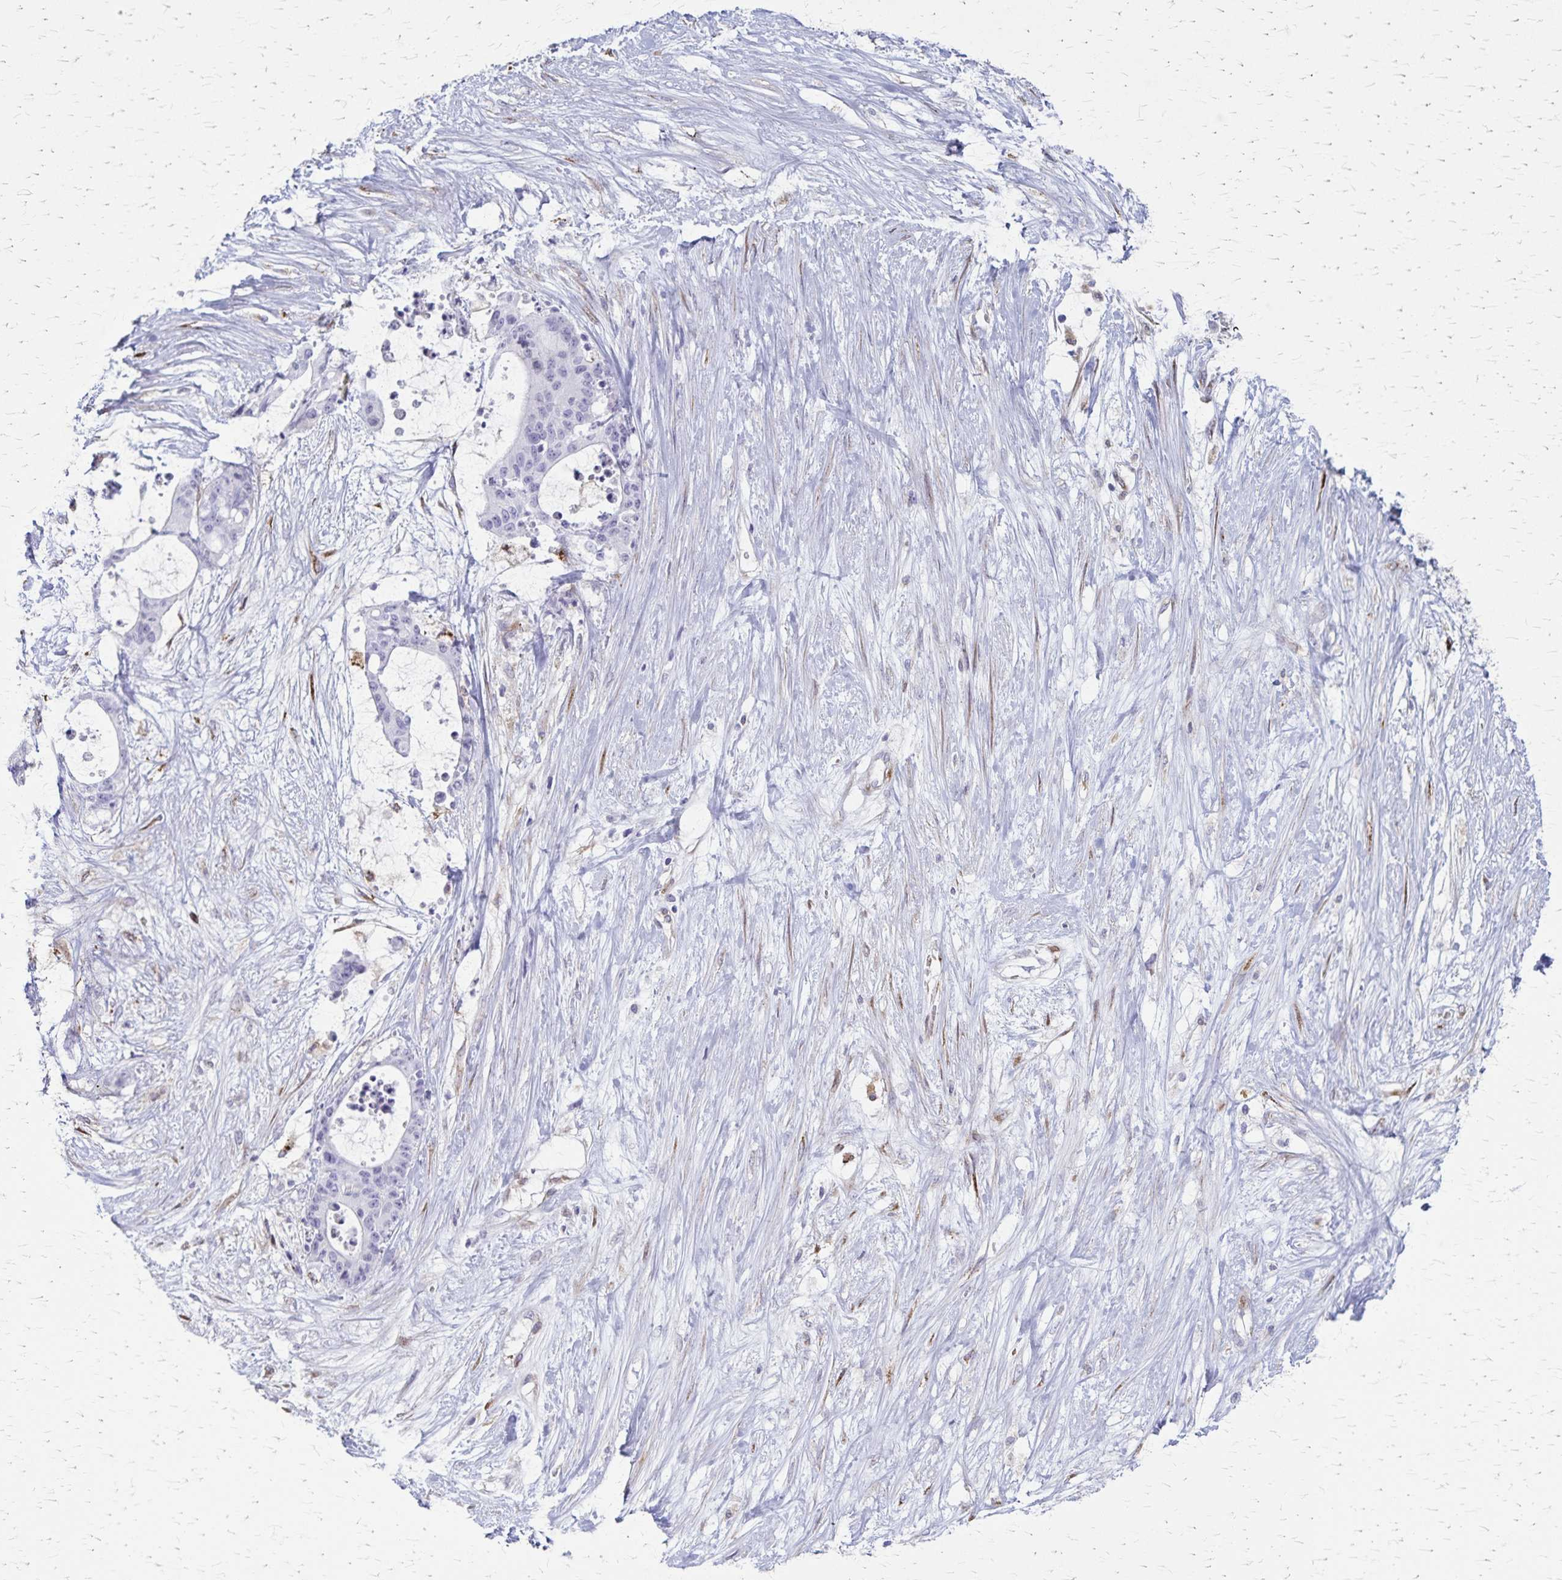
{"staining": {"intensity": "negative", "quantity": "none", "location": "none"}, "tissue": "liver cancer", "cell_type": "Tumor cells", "image_type": "cancer", "snomed": [{"axis": "morphology", "description": "Normal tissue, NOS"}, {"axis": "morphology", "description": "Cholangiocarcinoma"}, {"axis": "topography", "description": "Liver"}, {"axis": "topography", "description": "Peripheral nerve tissue"}], "caption": "DAB (3,3'-diaminobenzidine) immunohistochemical staining of liver cancer exhibits no significant expression in tumor cells. Nuclei are stained in blue.", "gene": "MCFD2", "patient": {"sex": "female", "age": 73}}